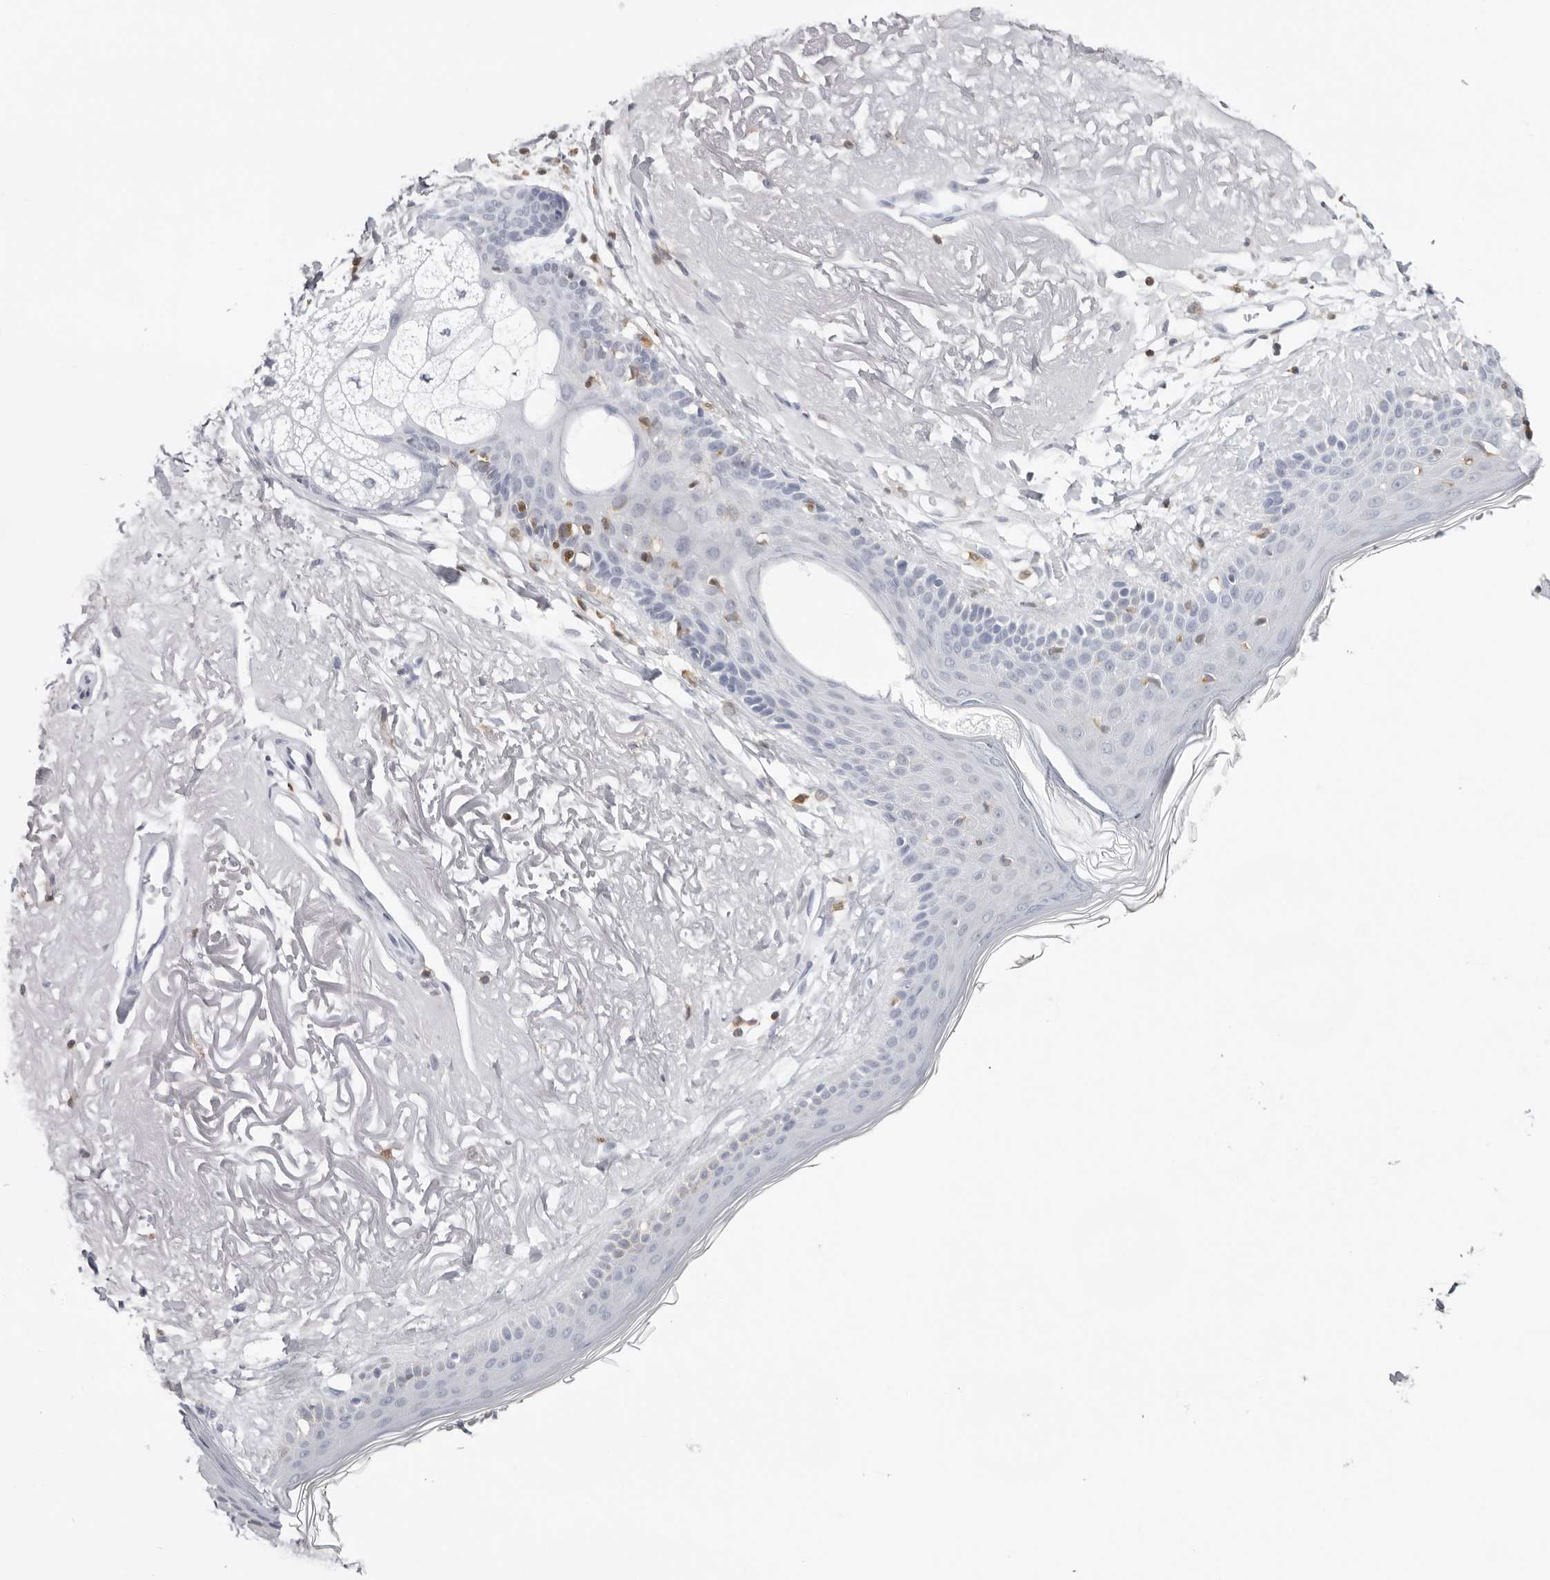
{"staining": {"intensity": "negative", "quantity": "none", "location": "none"}, "tissue": "skin", "cell_type": "Fibroblasts", "image_type": "normal", "snomed": [{"axis": "morphology", "description": "Normal tissue, NOS"}, {"axis": "topography", "description": "Skin"}, {"axis": "topography", "description": "Skeletal muscle"}], "caption": "The immunohistochemistry (IHC) histopathology image has no significant expression in fibroblasts of skin.", "gene": "FMNL1", "patient": {"sex": "male", "age": 83}}